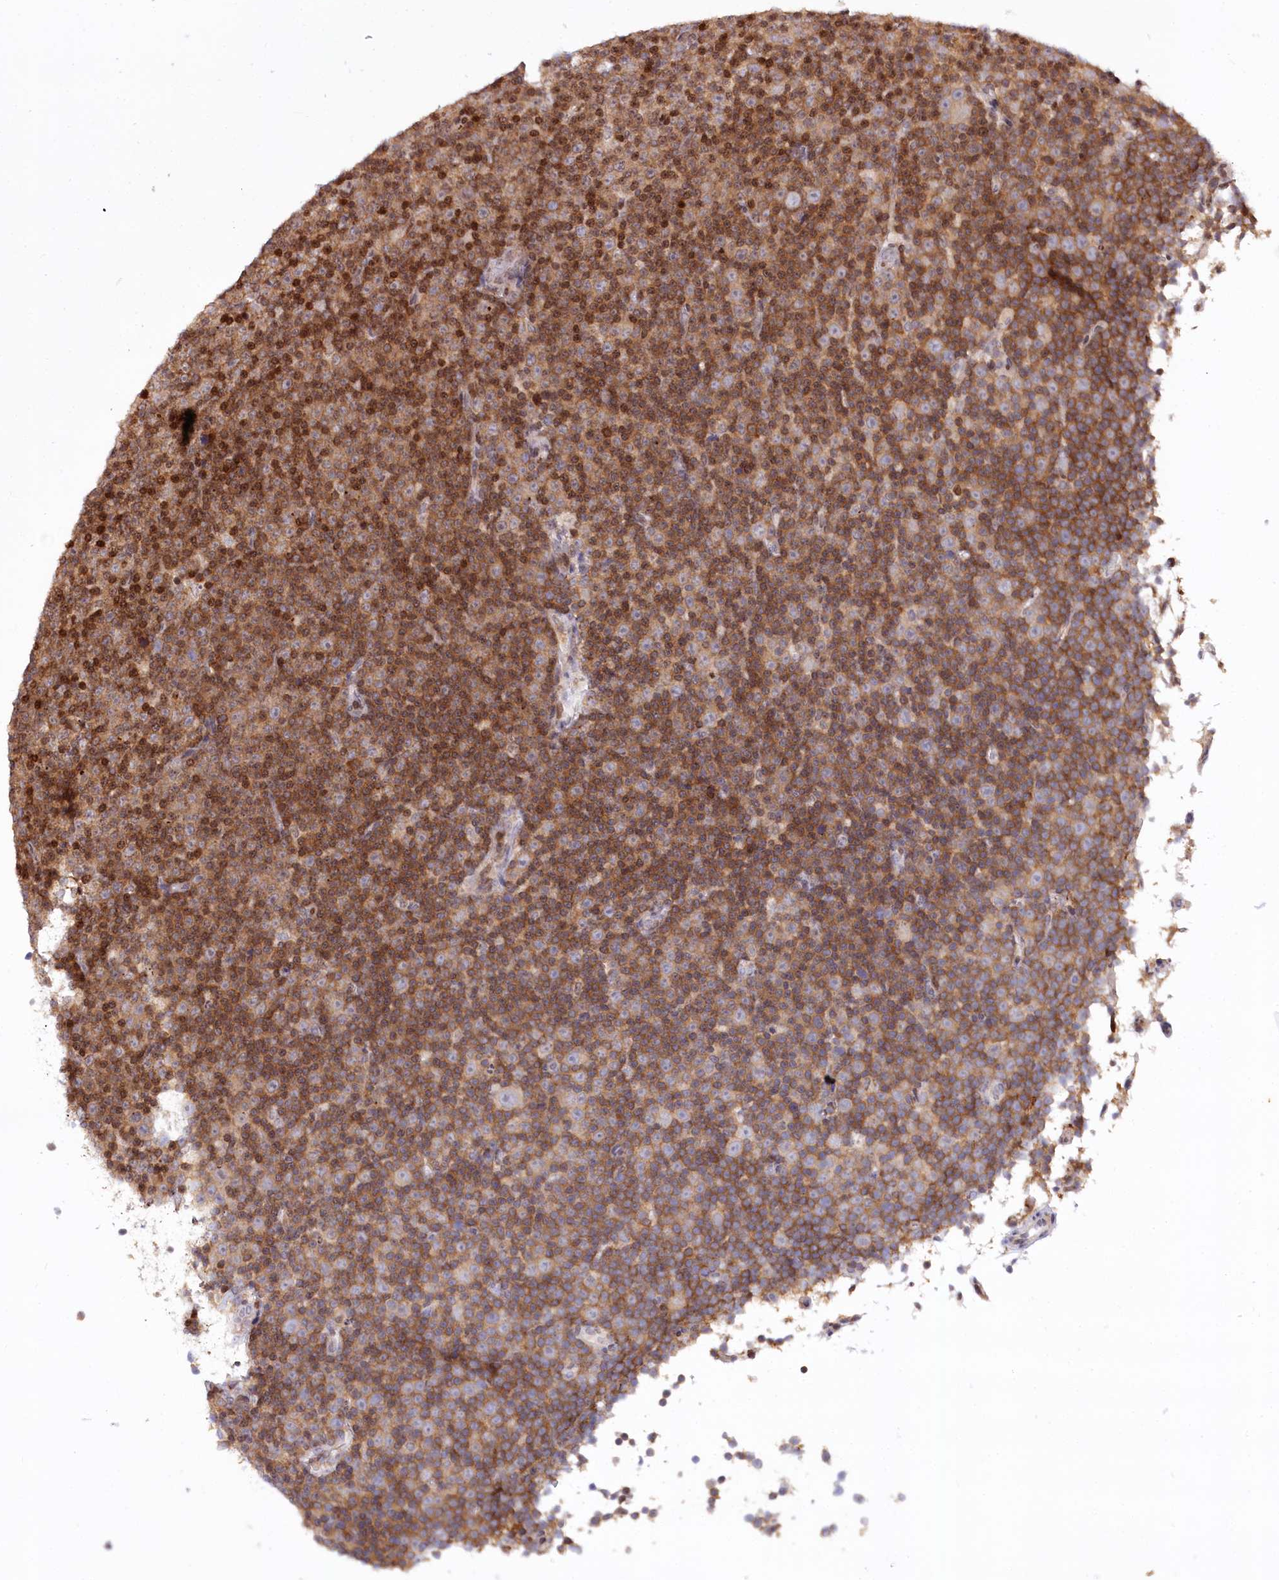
{"staining": {"intensity": "moderate", "quantity": "25%-75%", "location": "cytoplasmic/membranous"}, "tissue": "lymphoma", "cell_type": "Tumor cells", "image_type": "cancer", "snomed": [{"axis": "morphology", "description": "Malignant lymphoma, non-Hodgkin's type, Low grade"}, {"axis": "topography", "description": "Lymph node"}], "caption": "Tumor cells reveal moderate cytoplasmic/membranous staining in approximately 25%-75% of cells in lymphoma. The staining is performed using DAB brown chromogen to label protein expression. The nuclei are counter-stained blue using hematoxylin.", "gene": "ZFYVE27", "patient": {"sex": "female", "age": 67}}